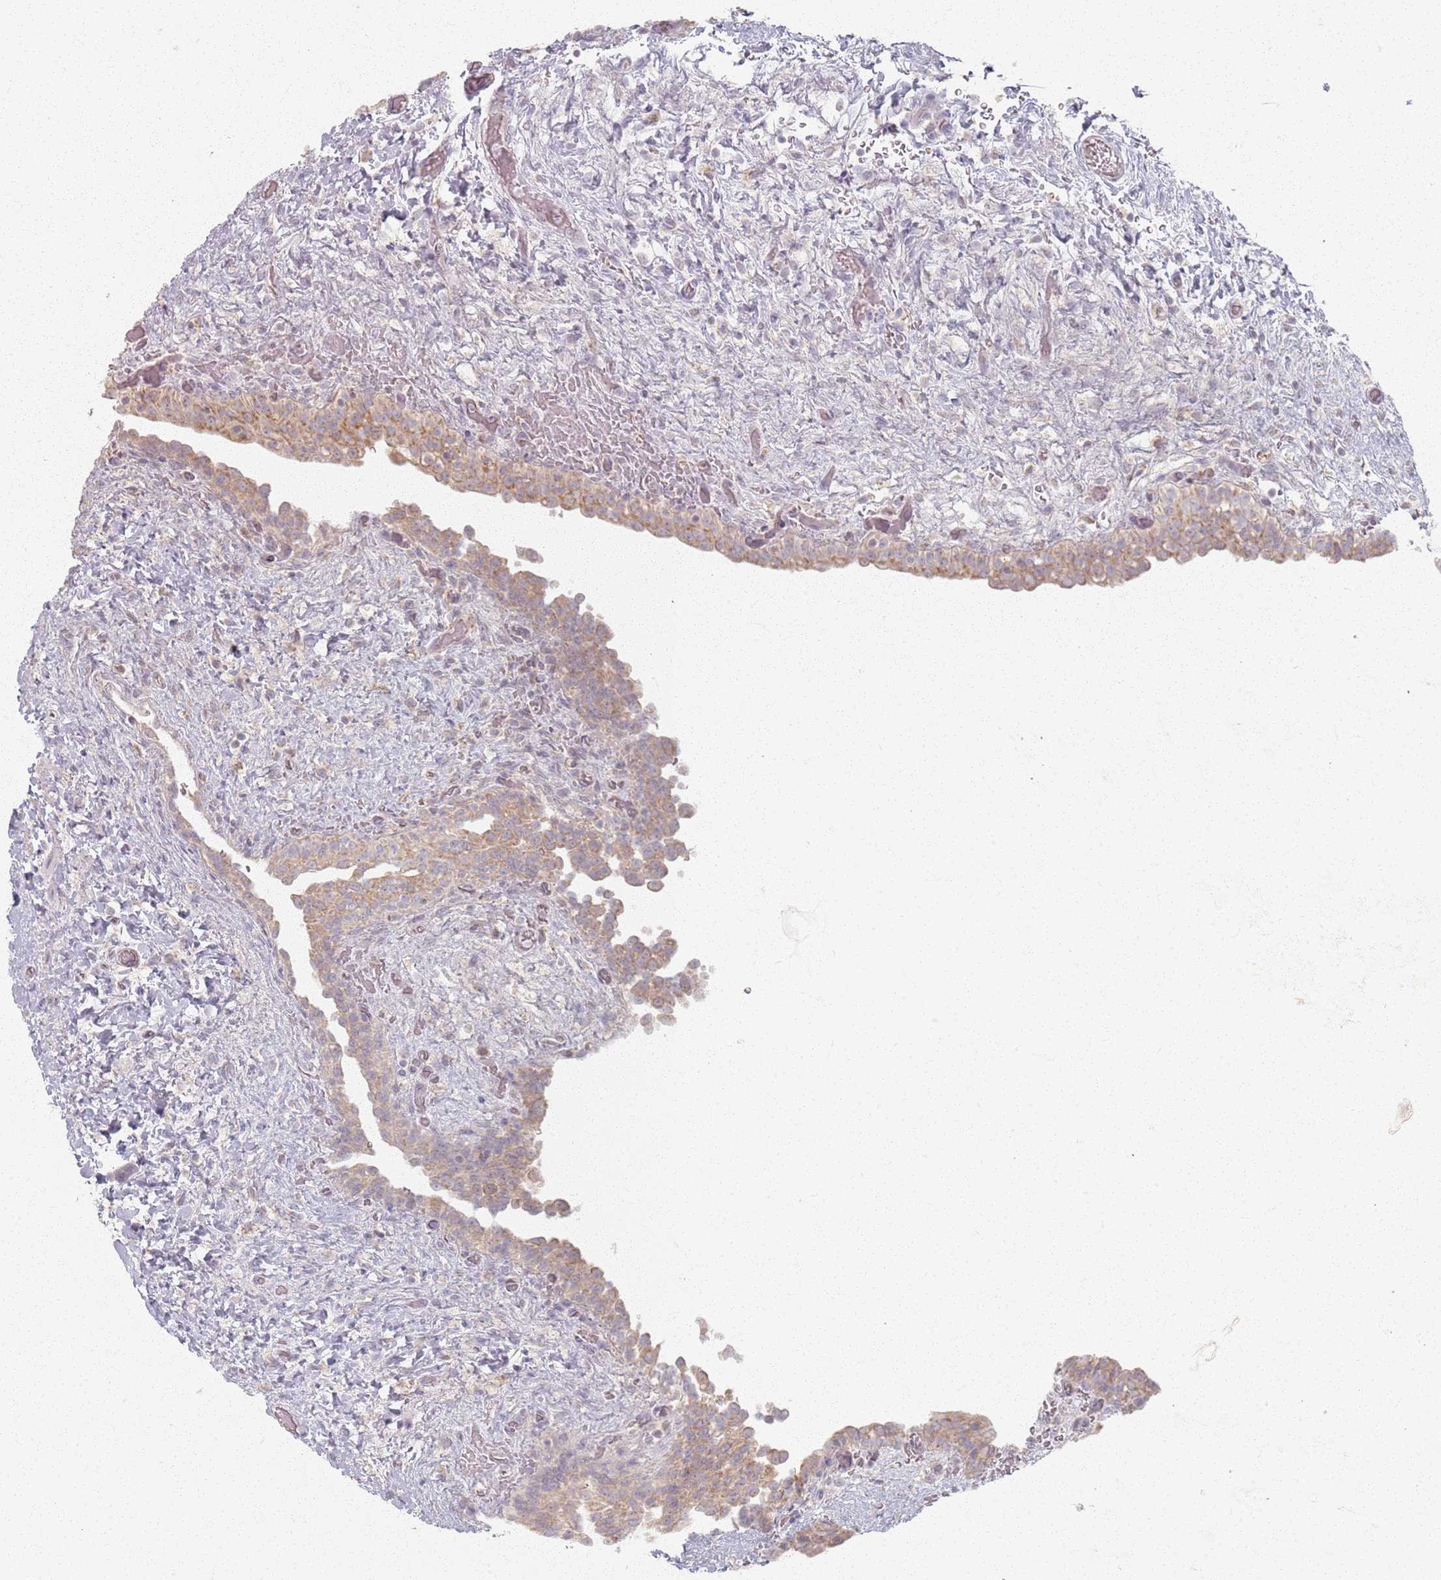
{"staining": {"intensity": "weak", "quantity": "25%-75%", "location": "cytoplasmic/membranous"}, "tissue": "urinary bladder", "cell_type": "Urothelial cells", "image_type": "normal", "snomed": [{"axis": "morphology", "description": "Normal tissue, NOS"}, {"axis": "topography", "description": "Urinary bladder"}], "caption": "An image showing weak cytoplasmic/membranous expression in approximately 25%-75% of urothelial cells in normal urinary bladder, as visualized by brown immunohistochemical staining.", "gene": "PKD2L2", "patient": {"sex": "male", "age": 69}}